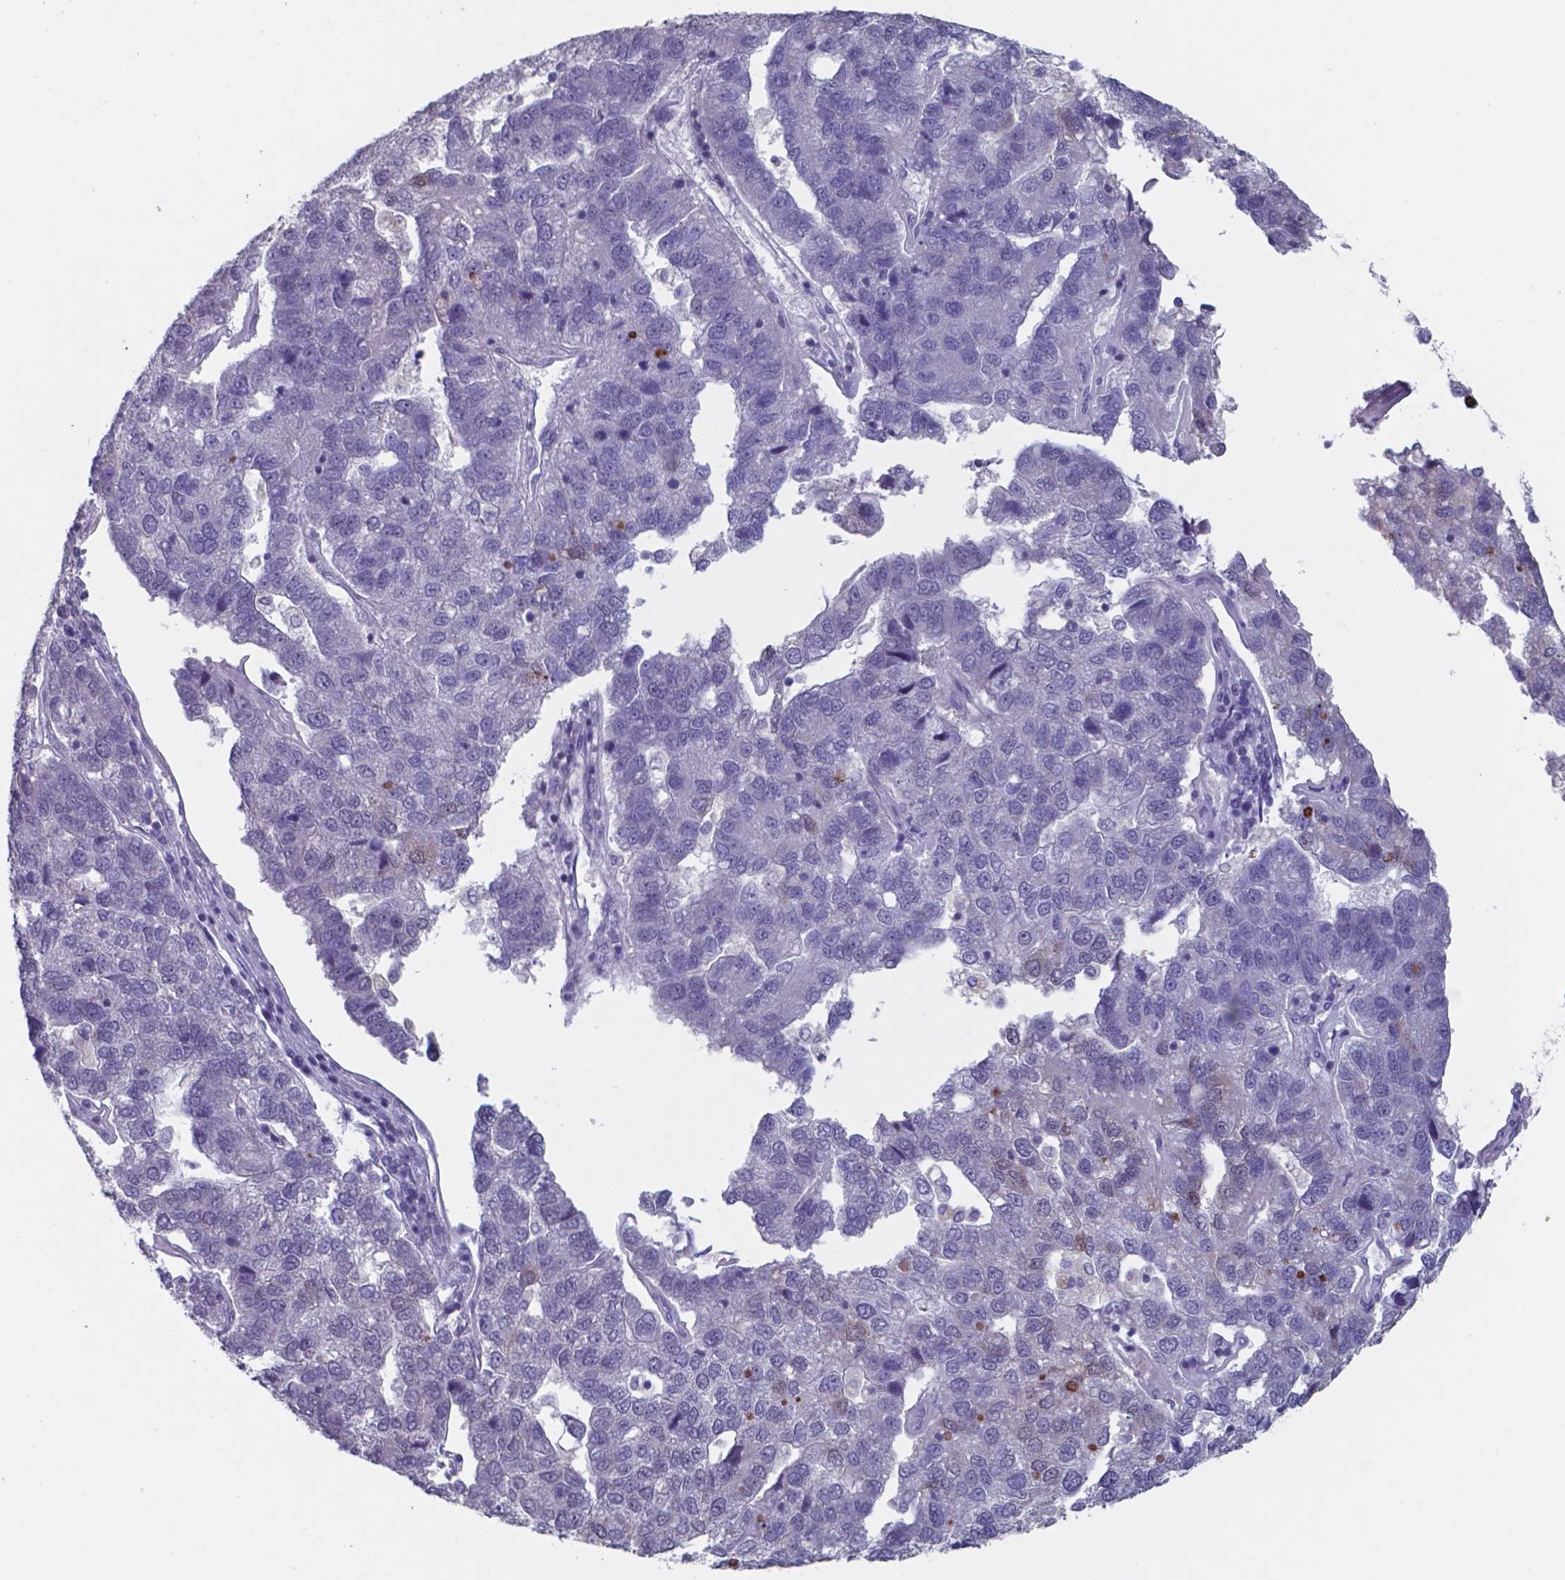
{"staining": {"intensity": "negative", "quantity": "none", "location": "none"}, "tissue": "pancreatic cancer", "cell_type": "Tumor cells", "image_type": "cancer", "snomed": [{"axis": "morphology", "description": "Adenocarcinoma, NOS"}, {"axis": "topography", "description": "Pancreas"}], "caption": "IHC image of neoplastic tissue: human pancreatic adenocarcinoma stained with DAB (3,3'-diaminobenzidine) reveals no significant protein positivity in tumor cells.", "gene": "TDP2", "patient": {"sex": "female", "age": 61}}